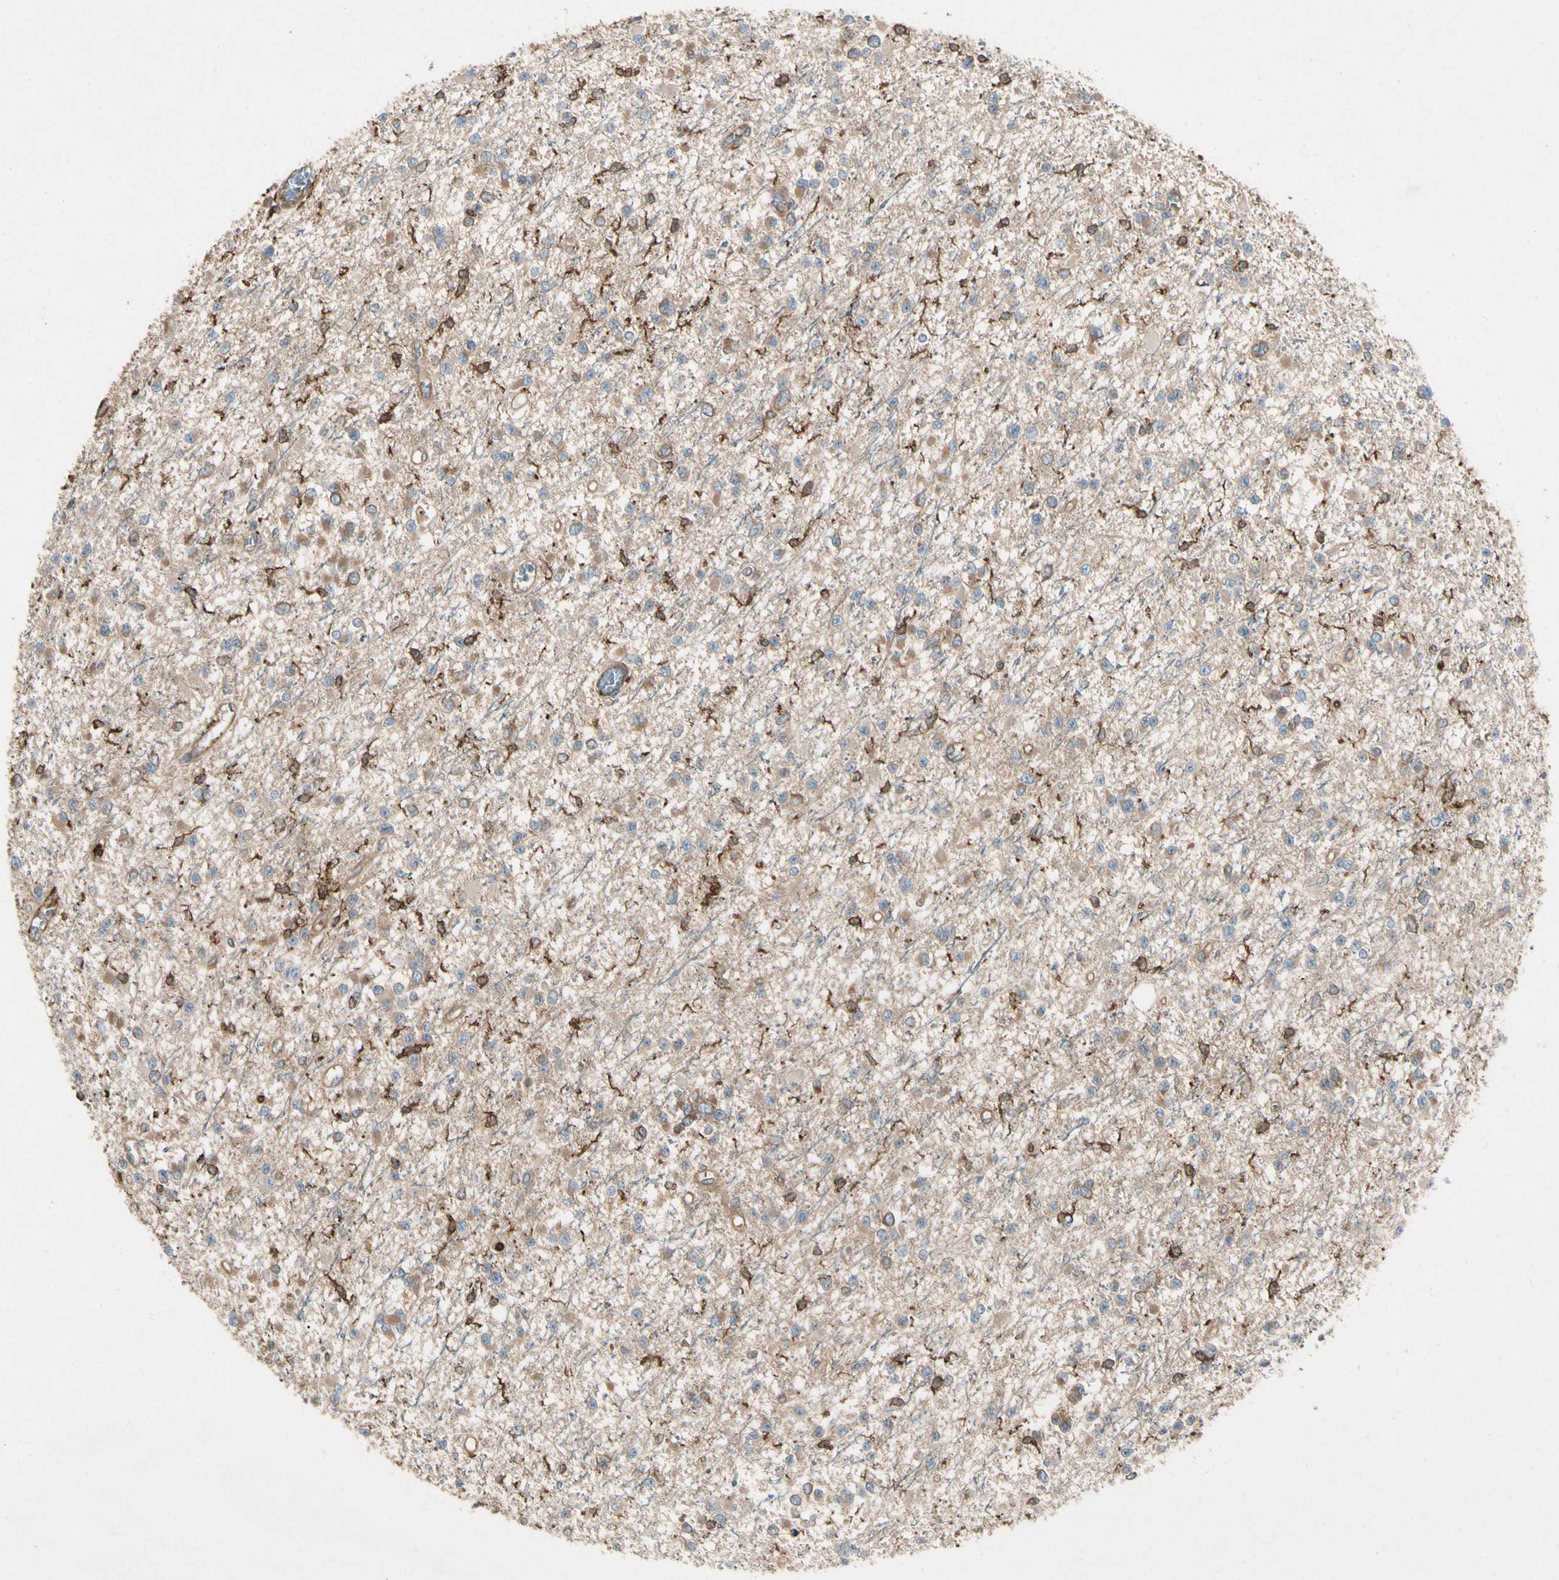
{"staining": {"intensity": "moderate", "quantity": ">75%", "location": "cytoplasmic/membranous"}, "tissue": "glioma", "cell_type": "Tumor cells", "image_type": "cancer", "snomed": [{"axis": "morphology", "description": "Glioma, malignant, Low grade"}, {"axis": "topography", "description": "Brain"}], "caption": "Tumor cells show moderate cytoplasmic/membranous positivity in approximately >75% of cells in glioma.", "gene": "ARPC2", "patient": {"sex": "female", "age": 22}}